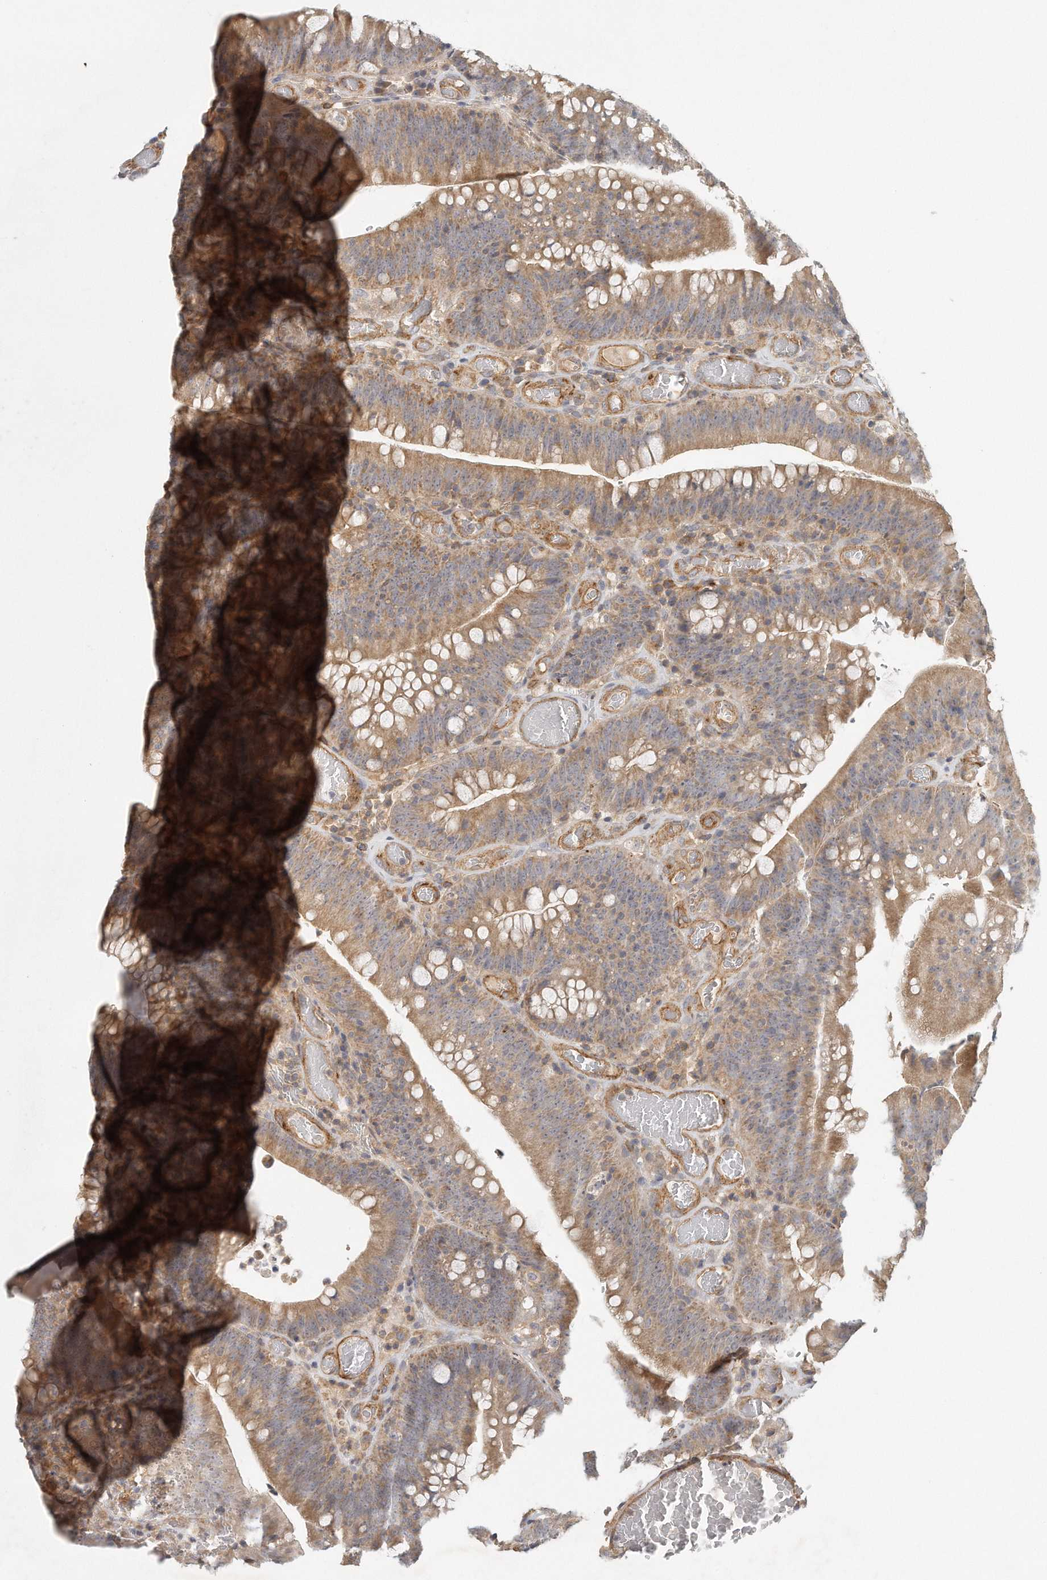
{"staining": {"intensity": "moderate", "quantity": ">75%", "location": "cytoplasmic/membranous"}, "tissue": "colorectal cancer", "cell_type": "Tumor cells", "image_type": "cancer", "snomed": [{"axis": "morphology", "description": "Normal tissue, NOS"}, {"axis": "topography", "description": "Colon"}], "caption": "The photomicrograph shows immunohistochemical staining of colorectal cancer. There is moderate cytoplasmic/membranous positivity is identified in about >75% of tumor cells.", "gene": "MTERF4", "patient": {"sex": "female", "age": 82}}